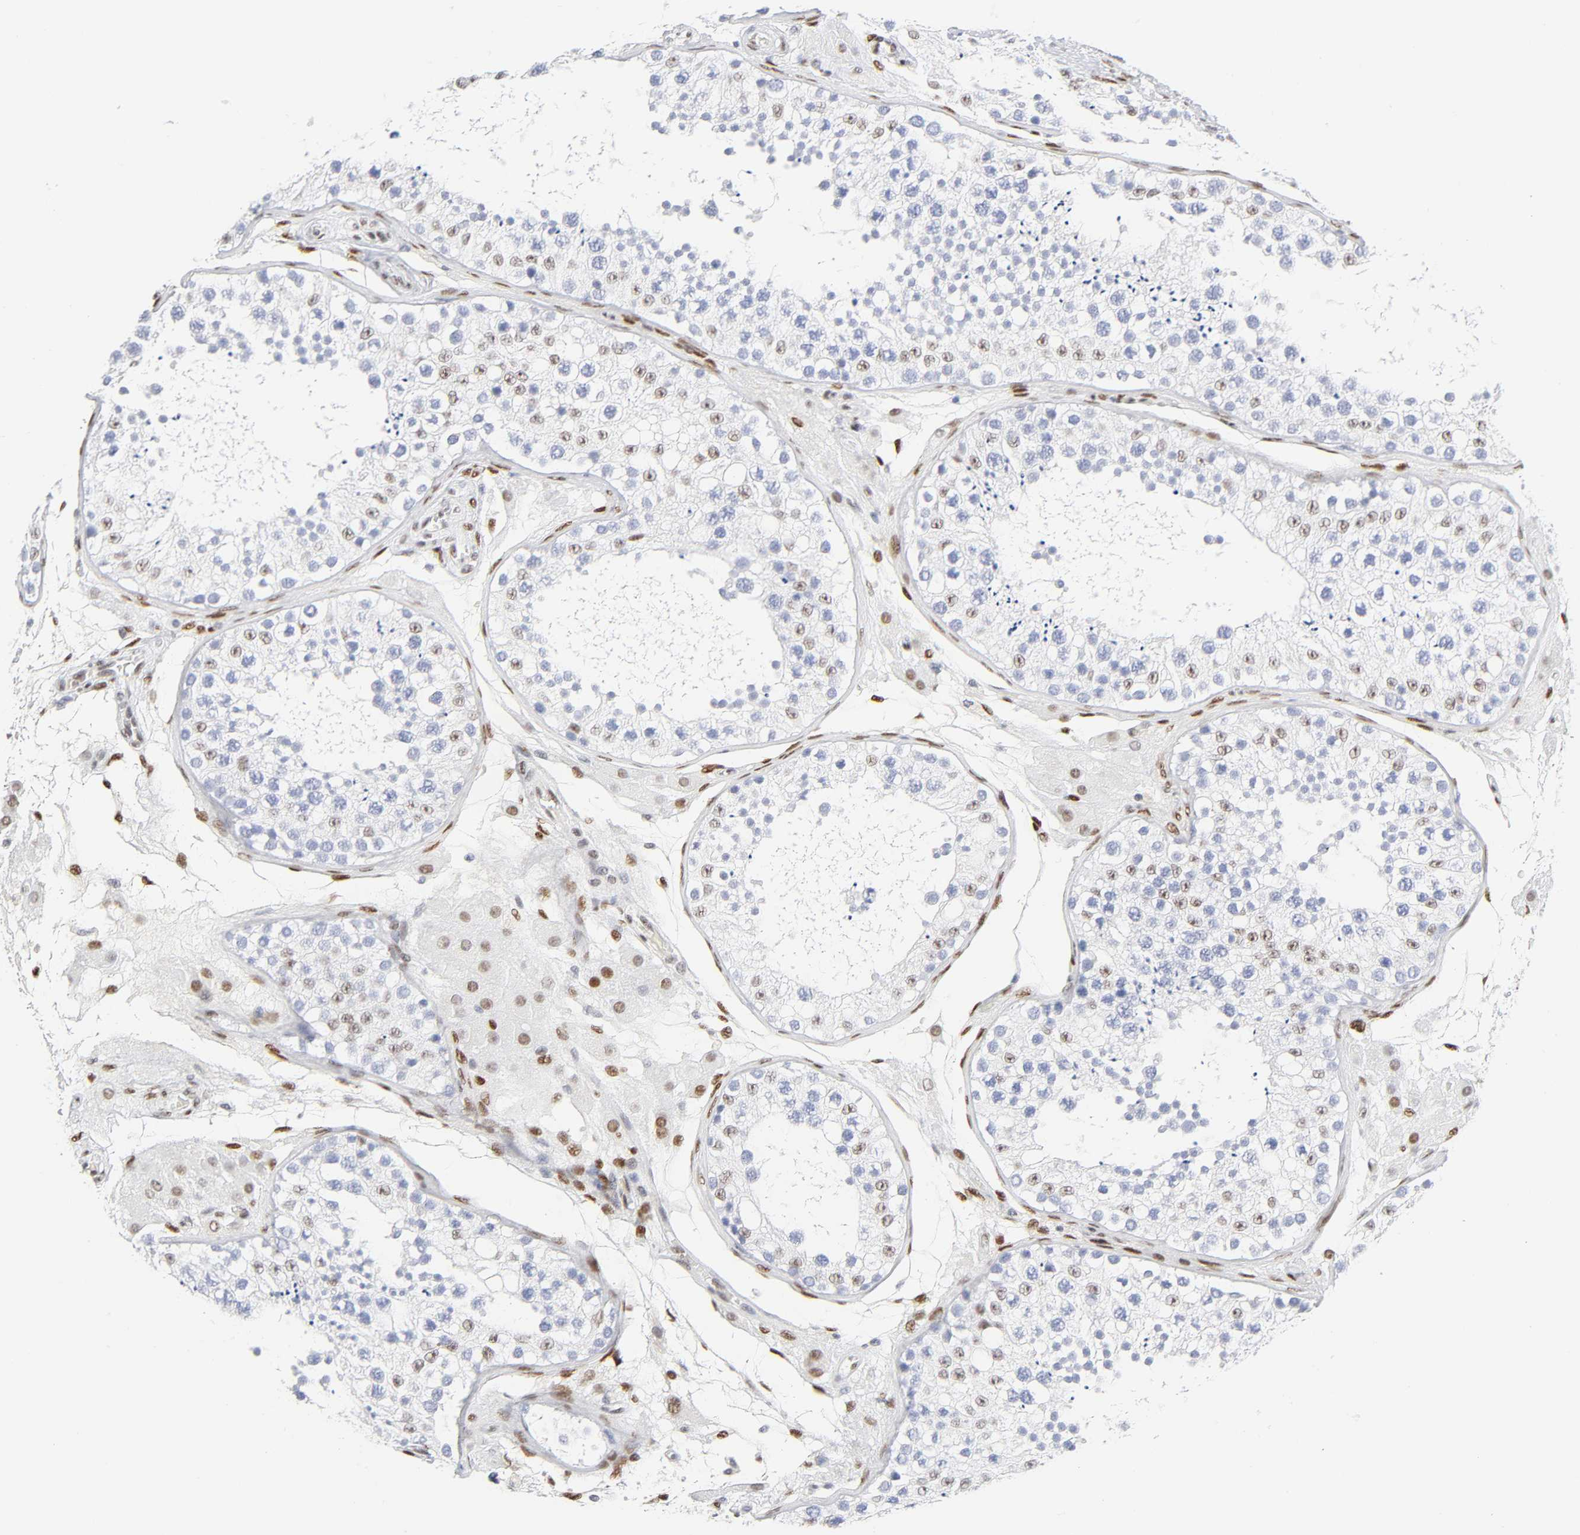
{"staining": {"intensity": "weak", "quantity": "25%-75%", "location": "nuclear"}, "tissue": "testis", "cell_type": "Cells in seminiferous ducts", "image_type": "normal", "snomed": [{"axis": "morphology", "description": "Normal tissue, NOS"}, {"axis": "topography", "description": "Testis"}], "caption": "A brown stain shows weak nuclear expression of a protein in cells in seminiferous ducts of unremarkable human testis.", "gene": "NFIC", "patient": {"sex": "male", "age": 26}}